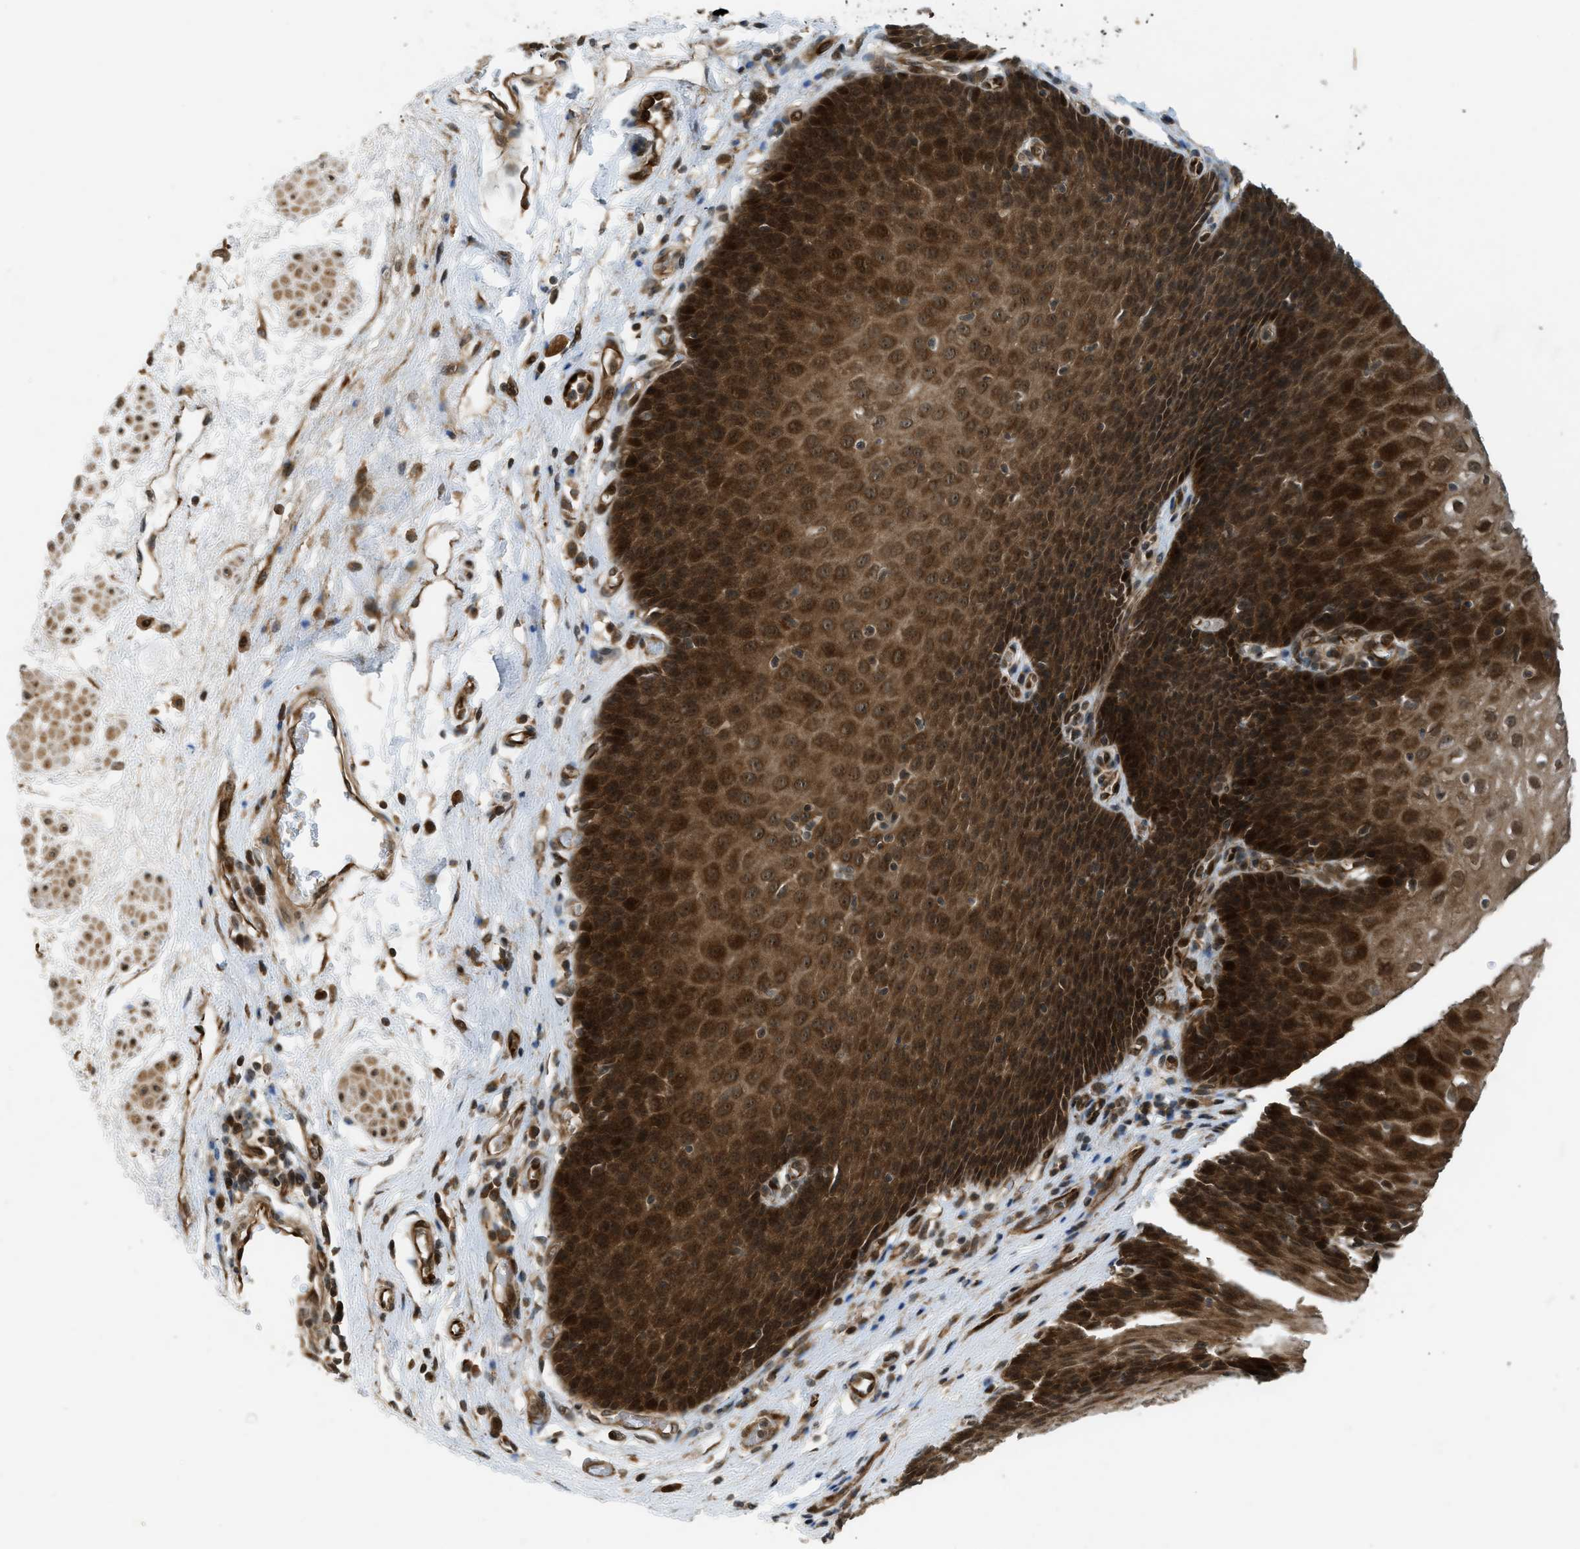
{"staining": {"intensity": "strong", "quantity": ">75%", "location": "cytoplasmic/membranous,nuclear"}, "tissue": "esophagus", "cell_type": "Squamous epithelial cells", "image_type": "normal", "snomed": [{"axis": "morphology", "description": "Normal tissue, NOS"}, {"axis": "topography", "description": "Esophagus"}], "caption": "Human esophagus stained for a protein (brown) exhibits strong cytoplasmic/membranous,nuclear positive positivity in about >75% of squamous epithelial cells.", "gene": "TXNL1", "patient": {"sex": "male", "age": 48}}